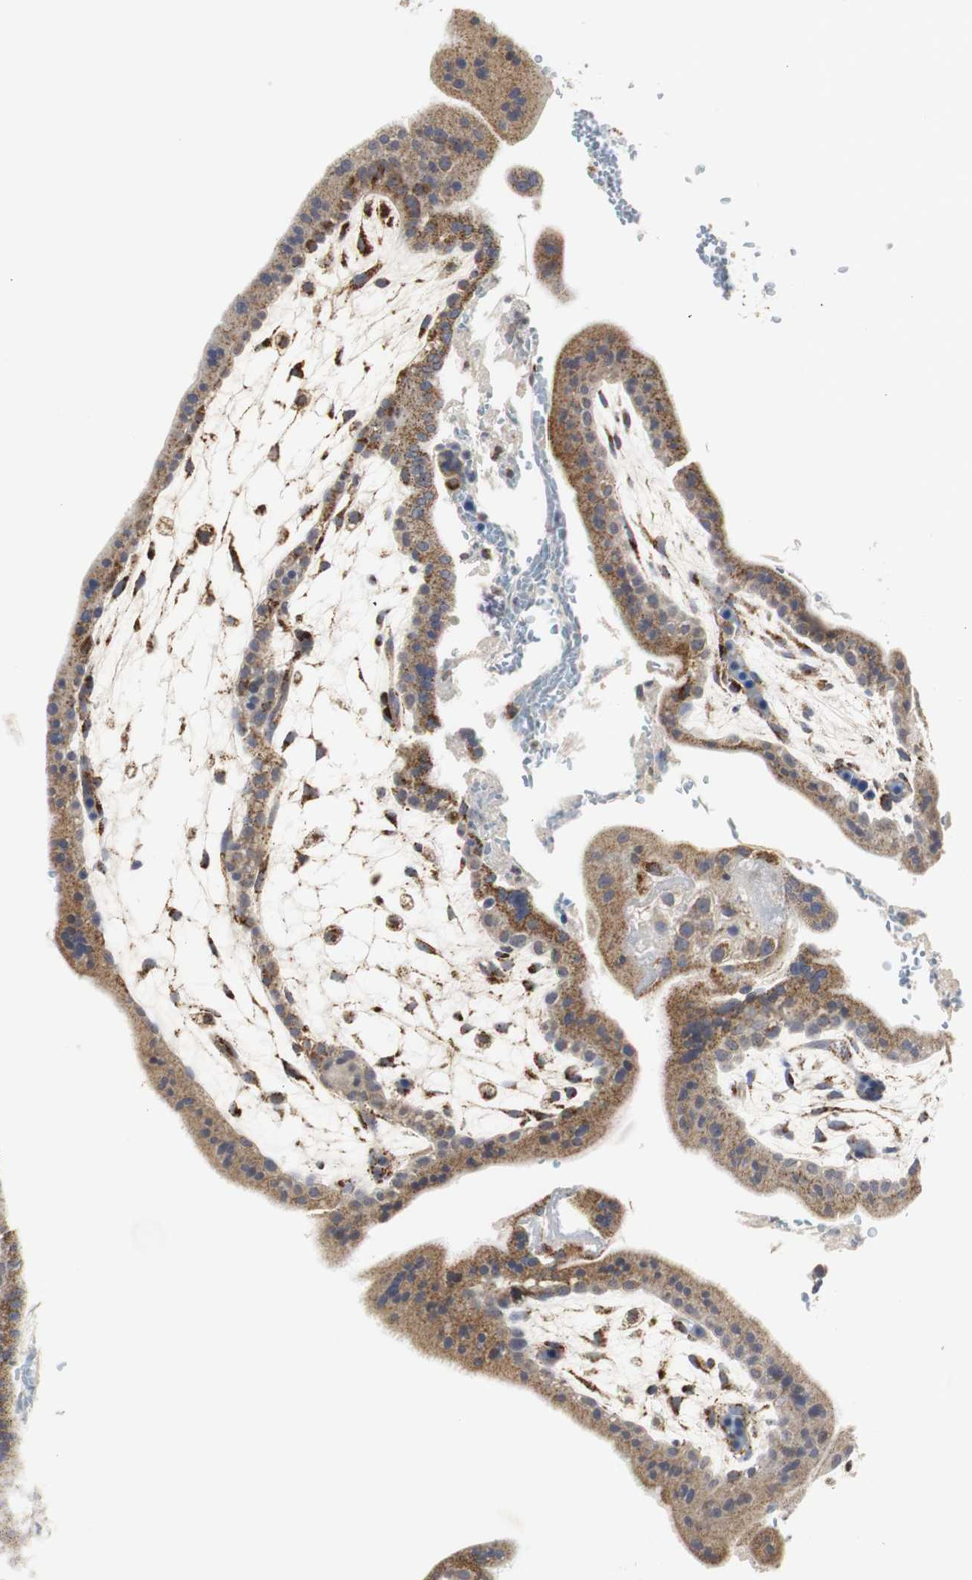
{"staining": {"intensity": "strong", "quantity": ">75%", "location": "cytoplasmic/membranous"}, "tissue": "placenta", "cell_type": "Decidual cells", "image_type": "normal", "snomed": [{"axis": "morphology", "description": "Normal tissue, NOS"}, {"axis": "topography", "description": "Placenta"}], "caption": "Decidual cells exhibit high levels of strong cytoplasmic/membranous staining in approximately >75% of cells in unremarkable placenta. The staining is performed using DAB brown chromogen to label protein expression. The nuclei are counter-stained blue using hematoxylin.", "gene": "HSD17B10", "patient": {"sex": "female", "age": 35}}